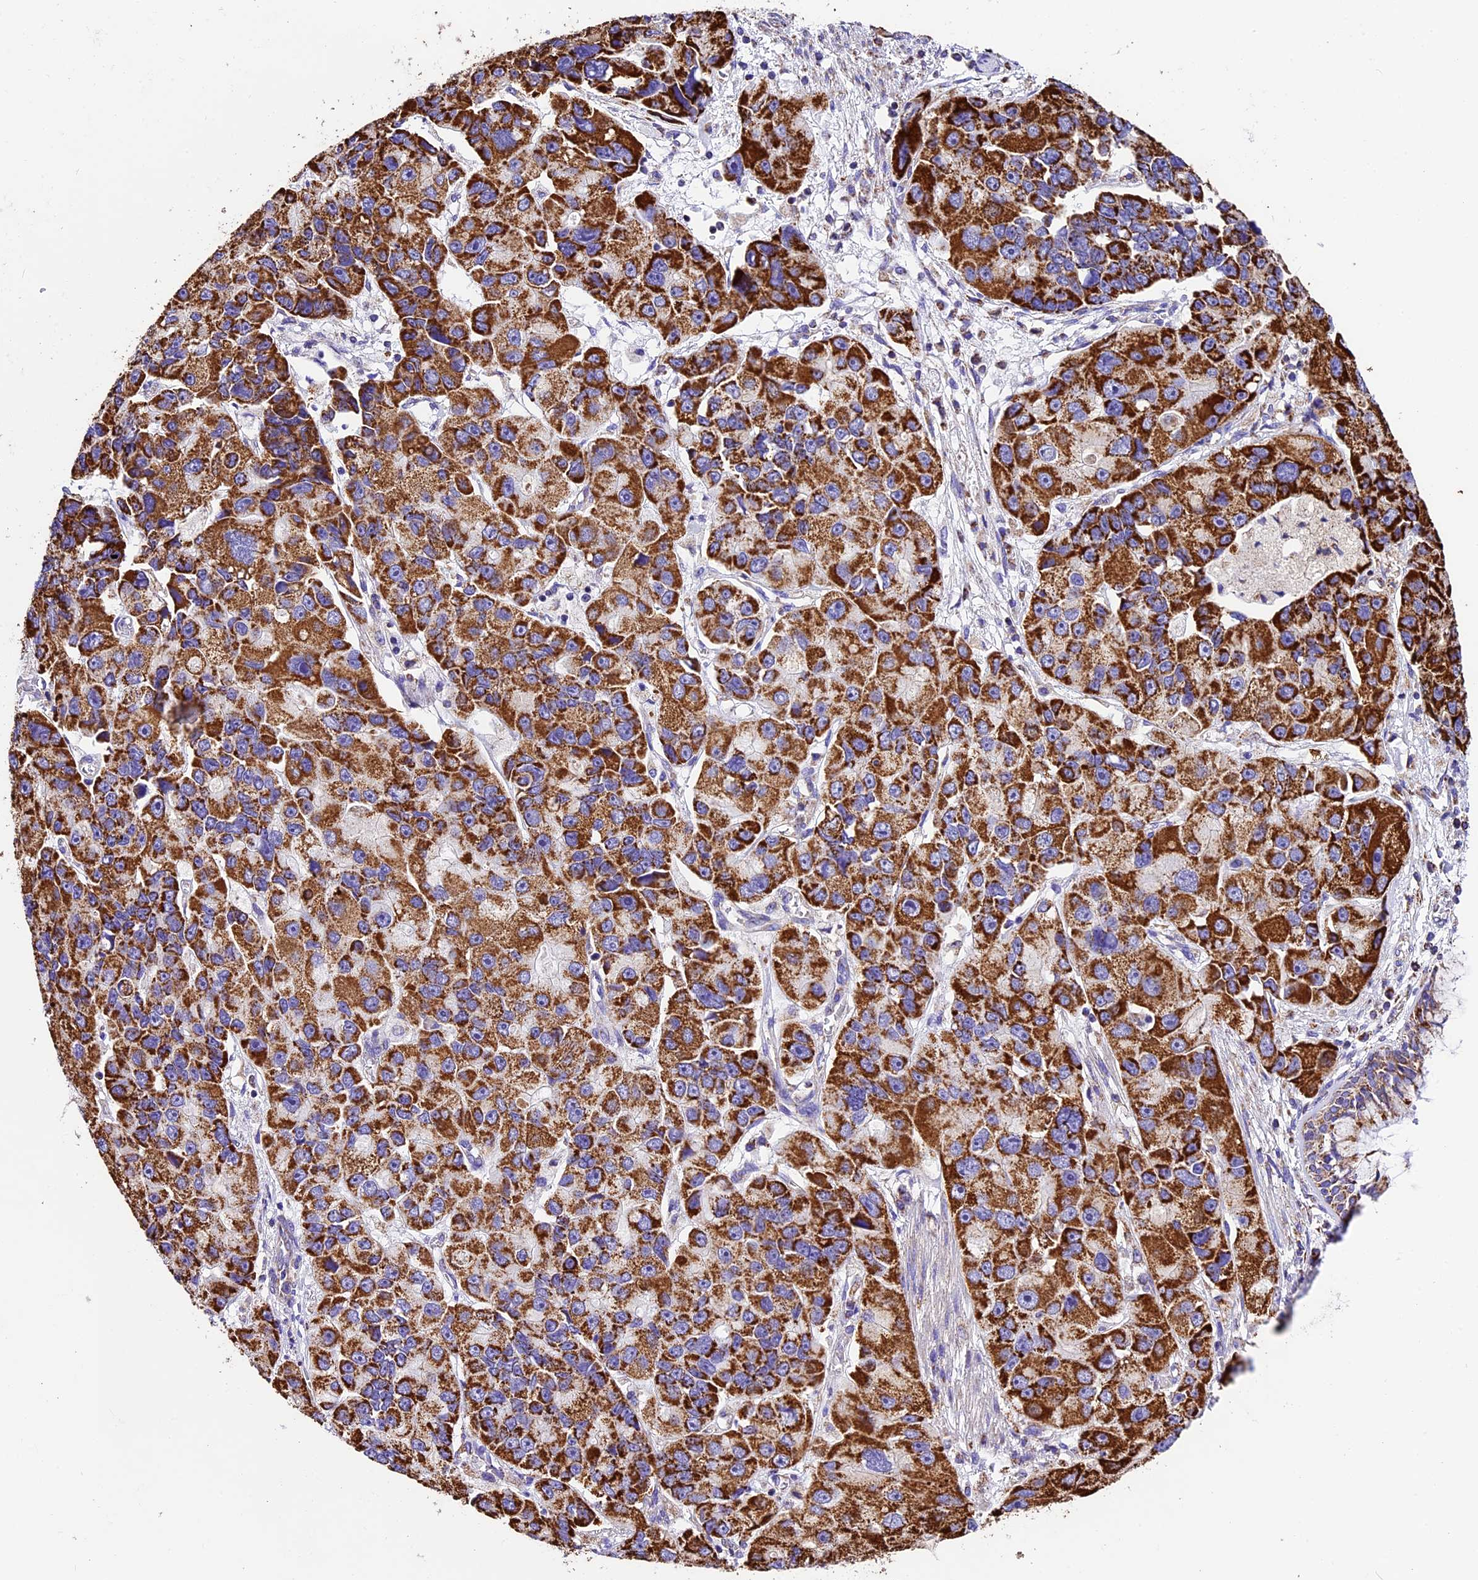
{"staining": {"intensity": "strong", "quantity": ">75%", "location": "cytoplasmic/membranous"}, "tissue": "lung cancer", "cell_type": "Tumor cells", "image_type": "cancer", "snomed": [{"axis": "morphology", "description": "Adenocarcinoma, NOS"}, {"axis": "topography", "description": "Lung"}], "caption": "Adenocarcinoma (lung) was stained to show a protein in brown. There is high levels of strong cytoplasmic/membranous staining in approximately >75% of tumor cells.", "gene": "DCAF5", "patient": {"sex": "female", "age": 54}}